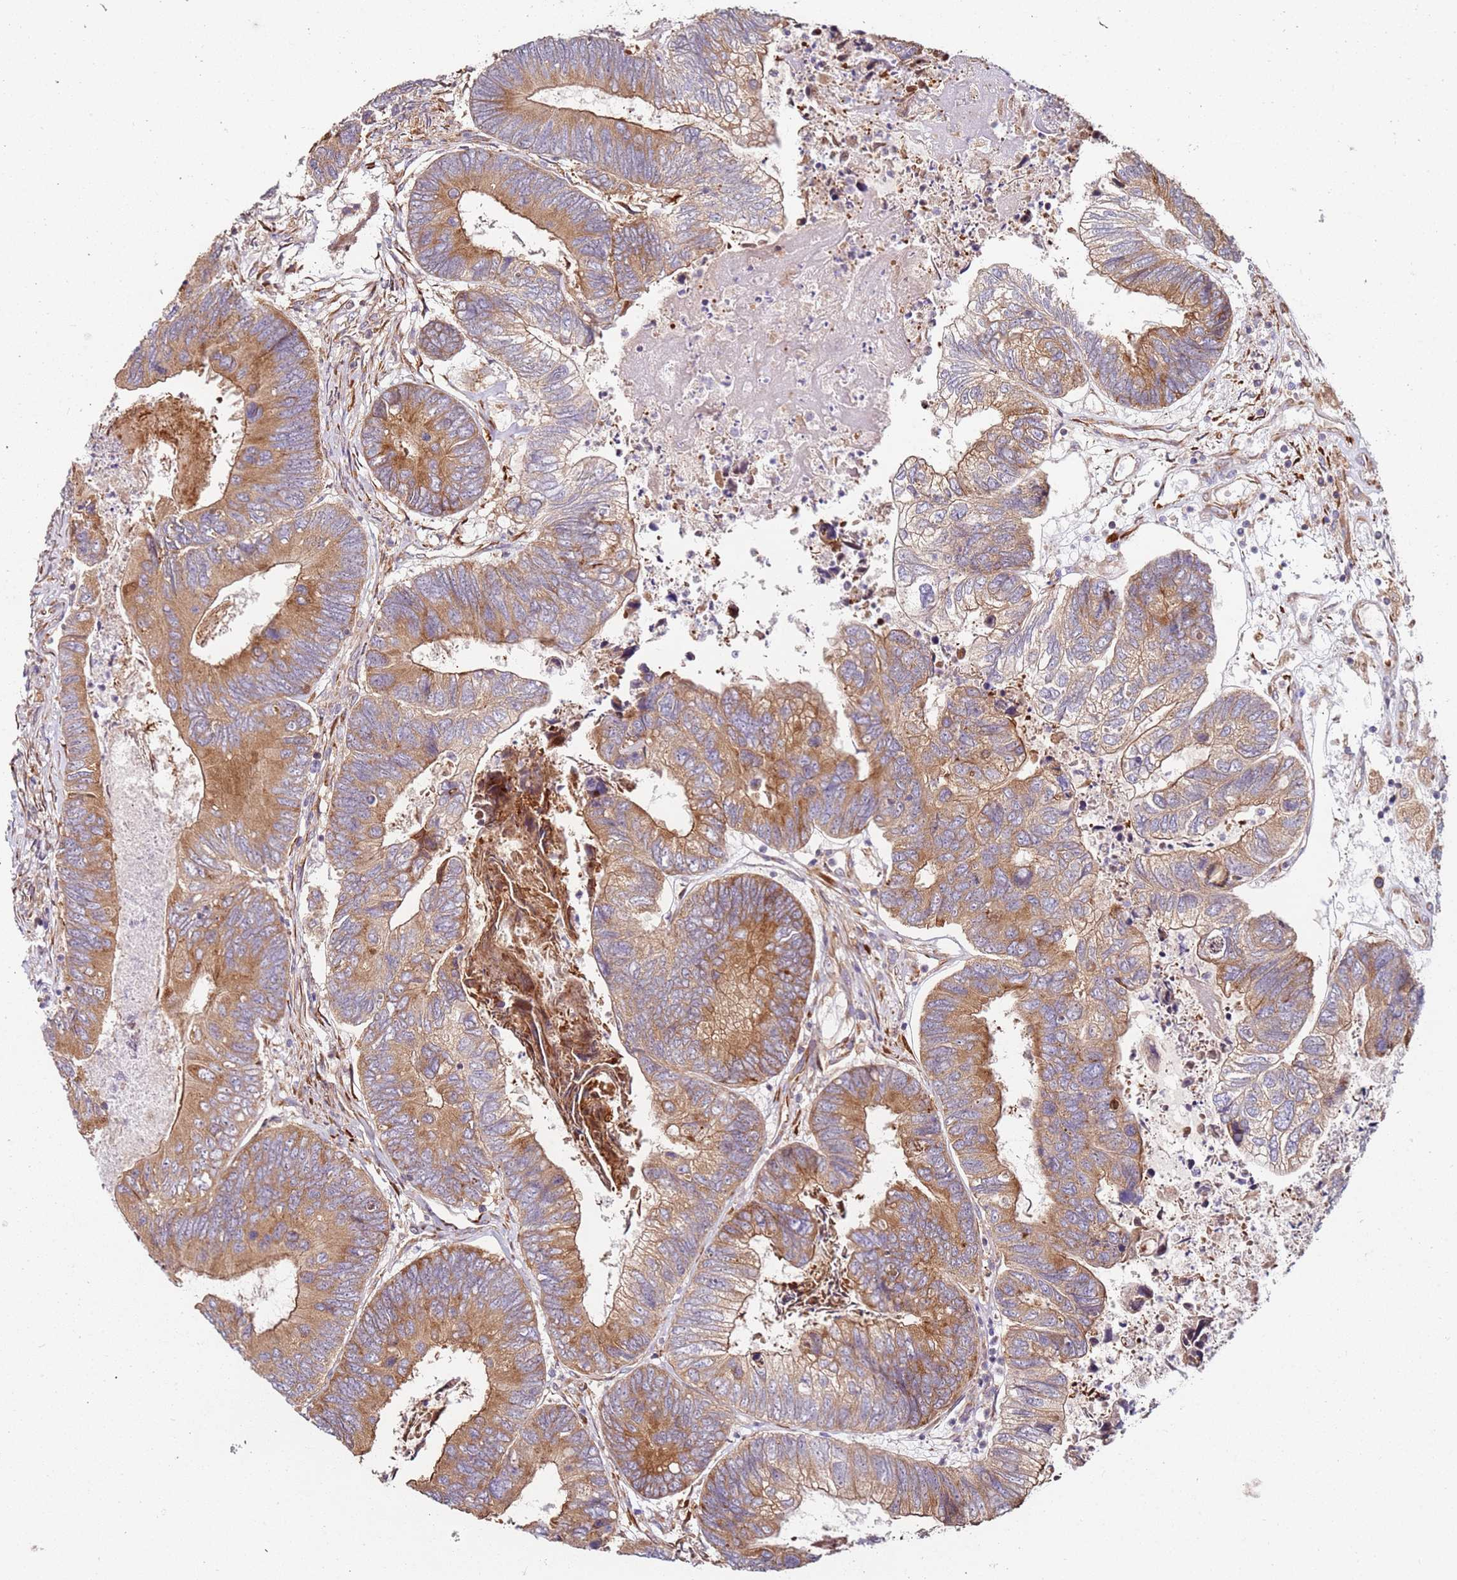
{"staining": {"intensity": "moderate", "quantity": ">75%", "location": "cytoplasmic/membranous"}, "tissue": "colorectal cancer", "cell_type": "Tumor cells", "image_type": "cancer", "snomed": [{"axis": "morphology", "description": "Adenocarcinoma, NOS"}, {"axis": "topography", "description": "Colon"}], "caption": "Colorectal cancer stained for a protein displays moderate cytoplasmic/membranous positivity in tumor cells.", "gene": "RPS3A", "patient": {"sex": "female", "age": 67}}